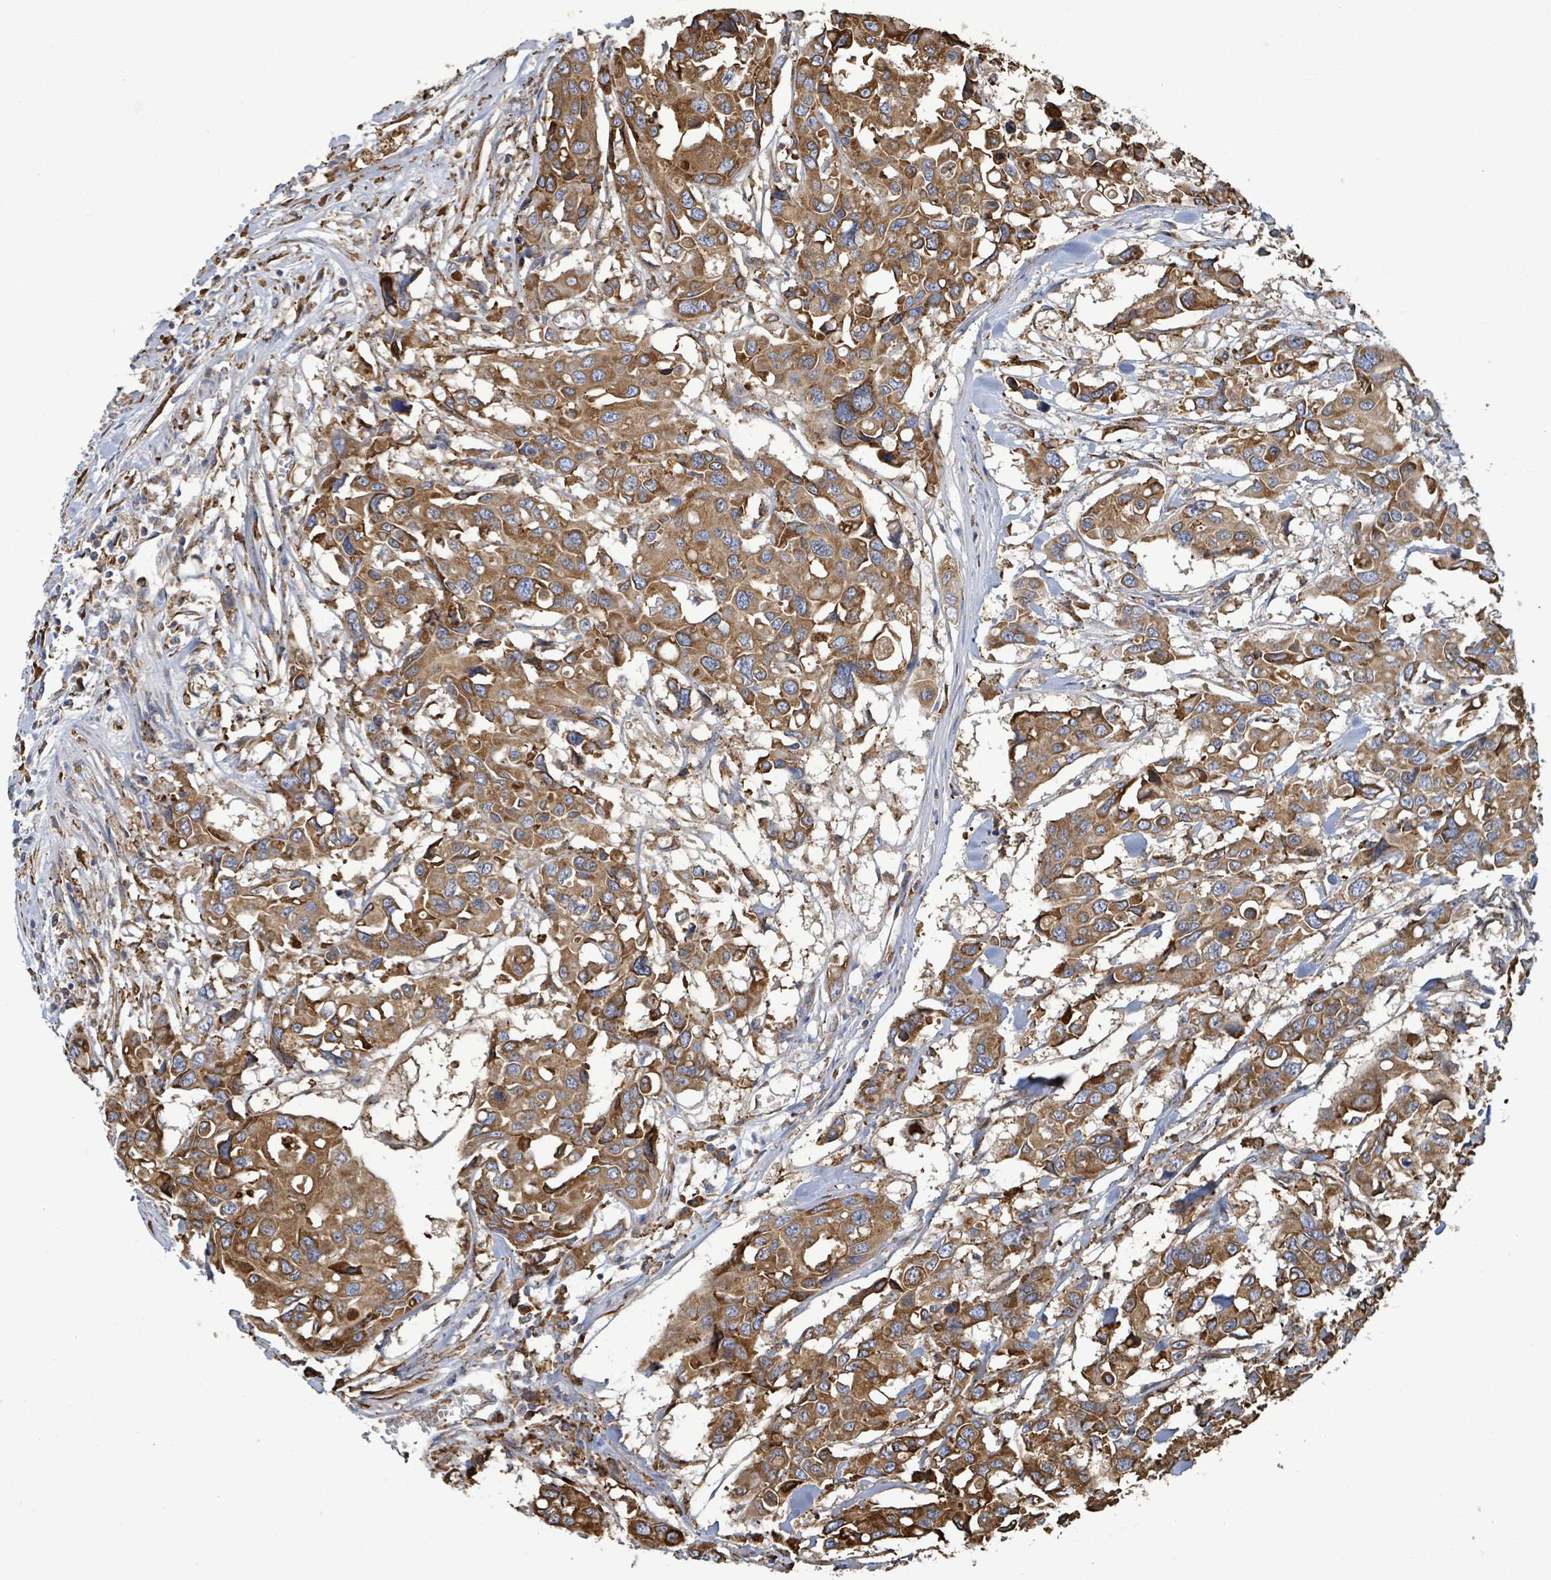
{"staining": {"intensity": "moderate", "quantity": ">75%", "location": "cytoplasmic/membranous"}, "tissue": "colorectal cancer", "cell_type": "Tumor cells", "image_type": "cancer", "snomed": [{"axis": "morphology", "description": "Adenocarcinoma, NOS"}, {"axis": "topography", "description": "Colon"}], "caption": "This image shows immunohistochemistry (IHC) staining of human colorectal cancer, with medium moderate cytoplasmic/membranous expression in approximately >75% of tumor cells.", "gene": "RFPL4A", "patient": {"sex": "male", "age": 77}}